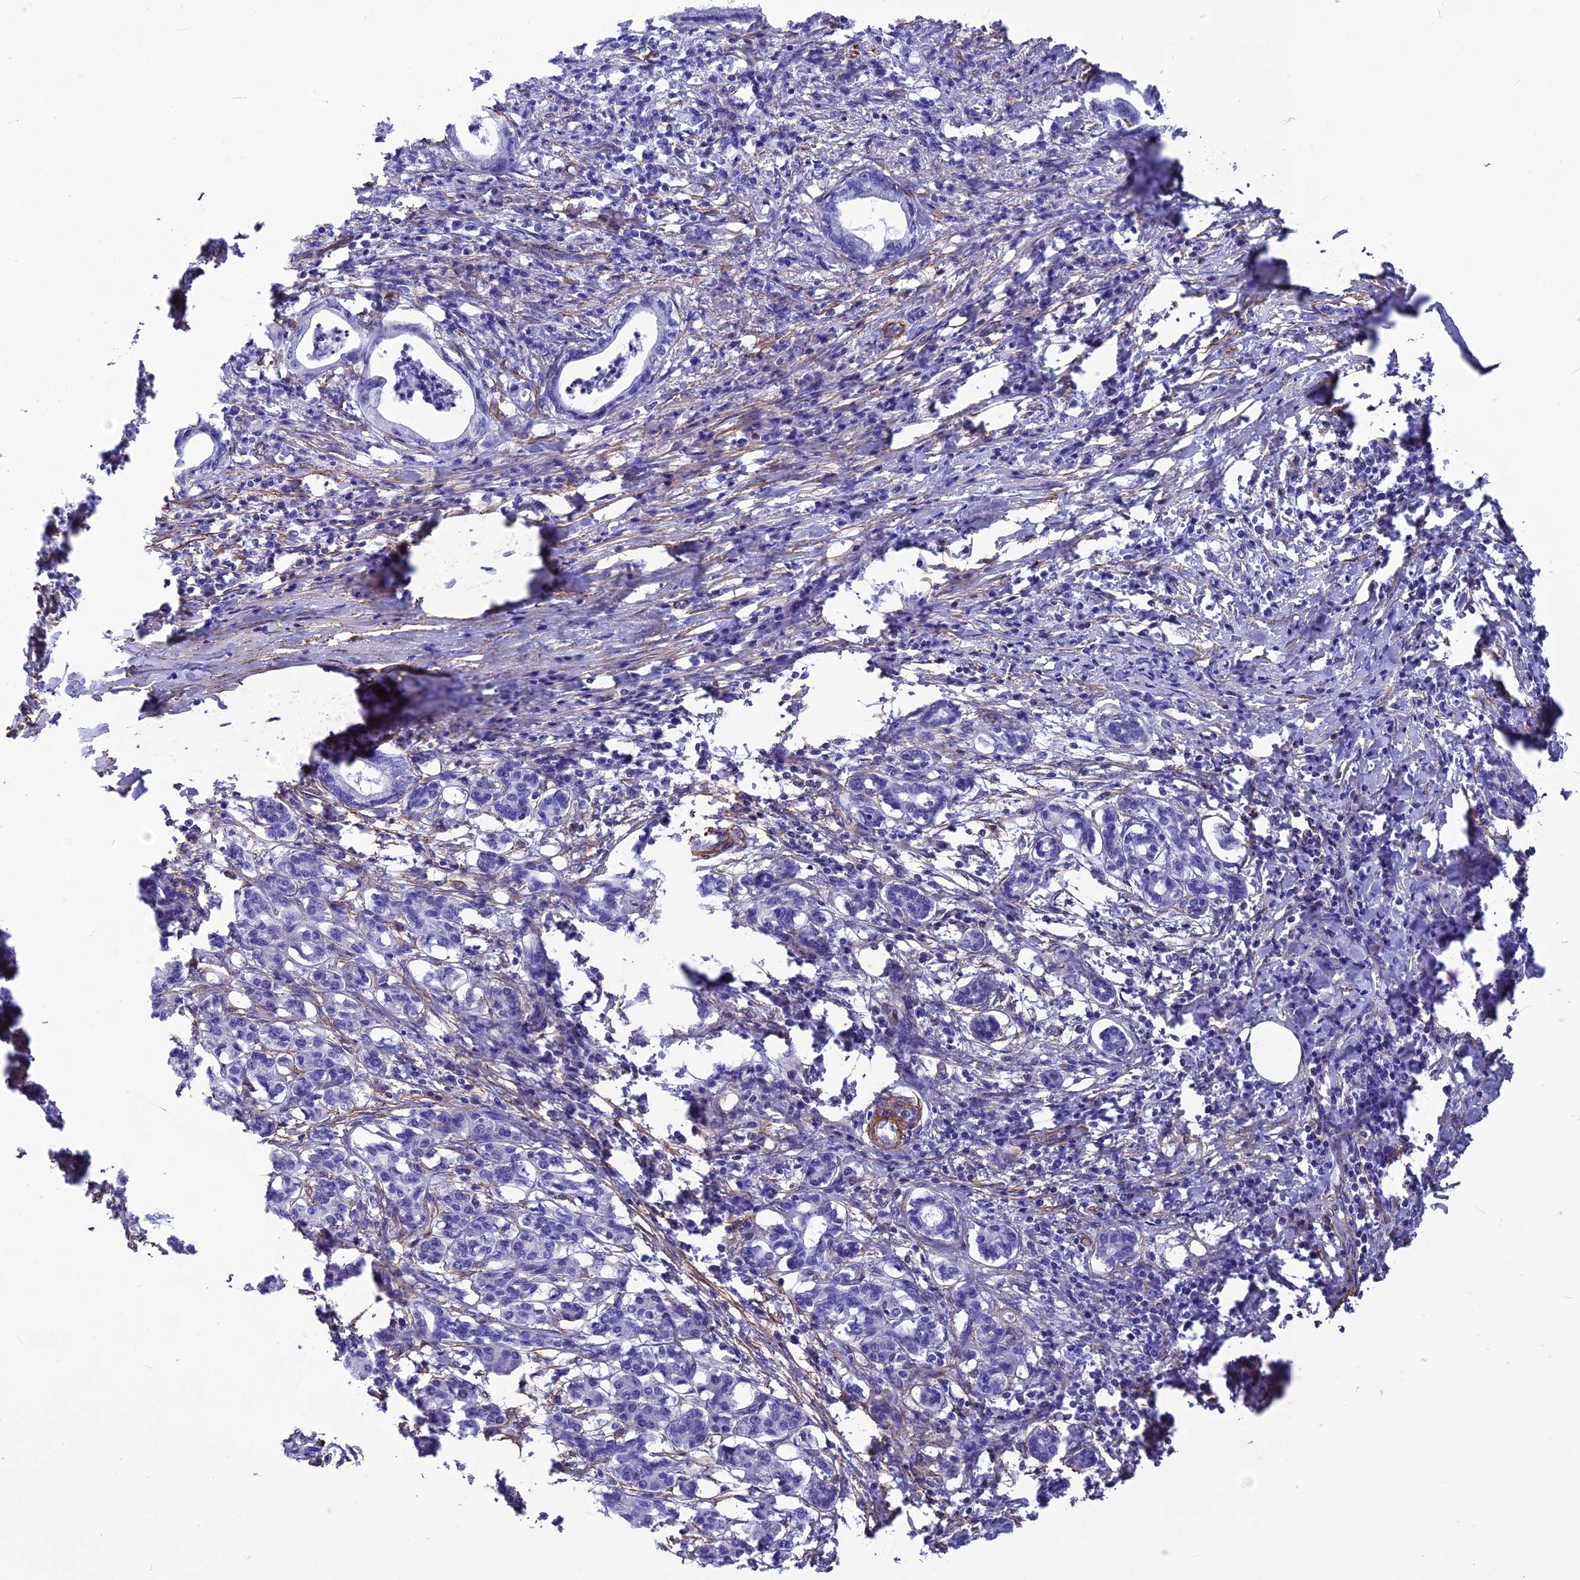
{"staining": {"intensity": "negative", "quantity": "none", "location": "none"}, "tissue": "pancreatic cancer", "cell_type": "Tumor cells", "image_type": "cancer", "snomed": [{"axis": "morphology", "description": "Adenocarcinoma, NOS"}, {"axis": "topography", "description": "Pancreas"}], "caption": "Protein analysis of pancreatic cancer exhibits no significant expression in tumor cells.", "gene": "NKD1", "patient": {"sex": "female", "age": 55}}